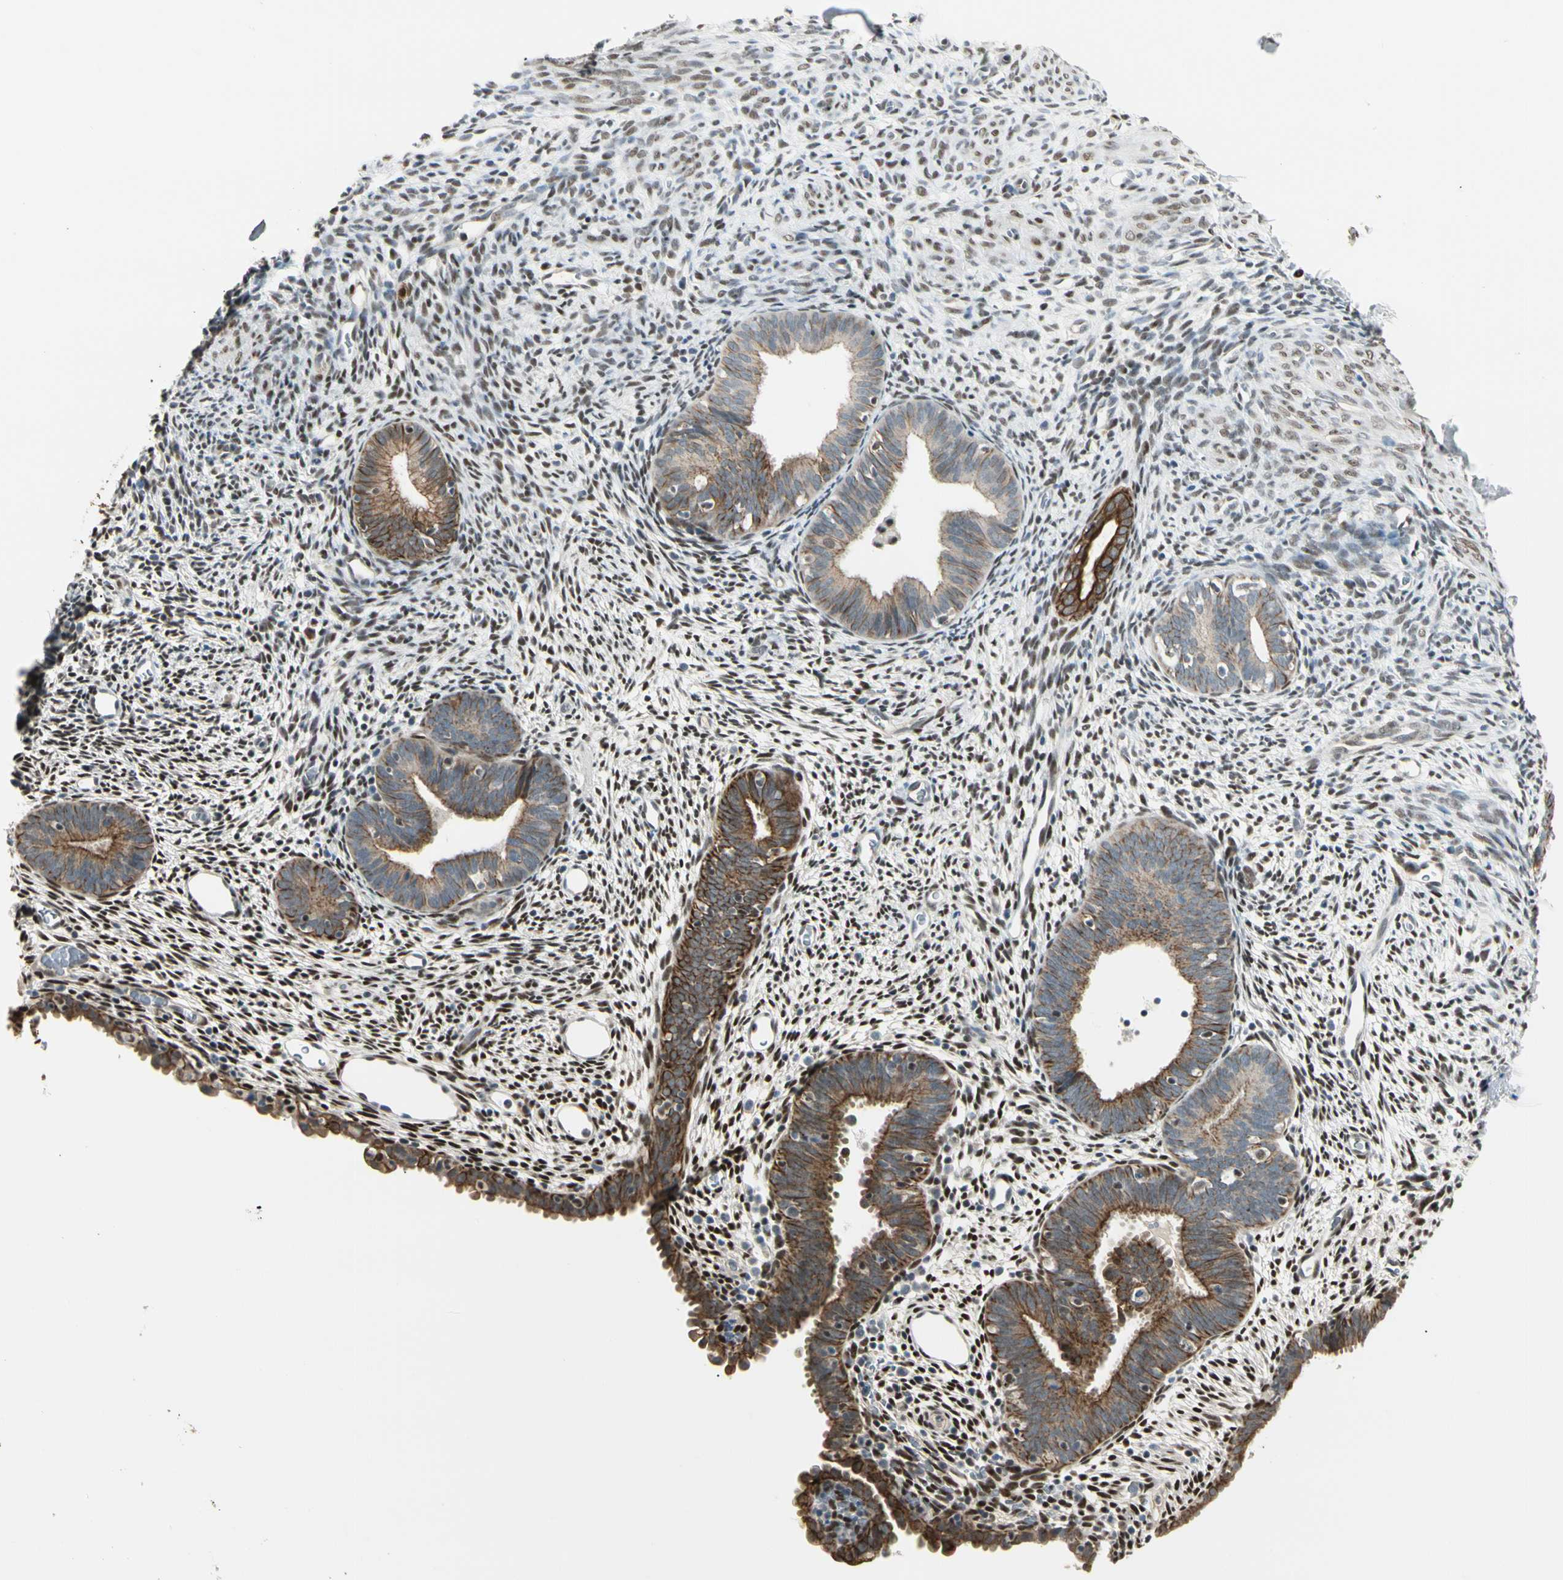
{"staining": {"intensity": "strong", "quantity": "25%-75%", "location": "nuclear"}, "tissue": "endometrium", "cell_type": "Cells in endometrial stroma", "image_type": "normal", "snomed": [{"axis": "morphology", "description": "Normal tissue, NOS"}, {"axis": "morphology", "description": "Atrophy, NOS"}, {"axis": "topography", "description": "Uterus"}, {"axis": "topography", "description": "Endometrium"}], "caption": "Brown immunohistochemical staining in benign human endometrium exhibits strong nuclear positivity in about 25%-75% of cells in endometrial stroma.", "gene": "ATXN1", "patient": {"sex": "female", "age": 68}}